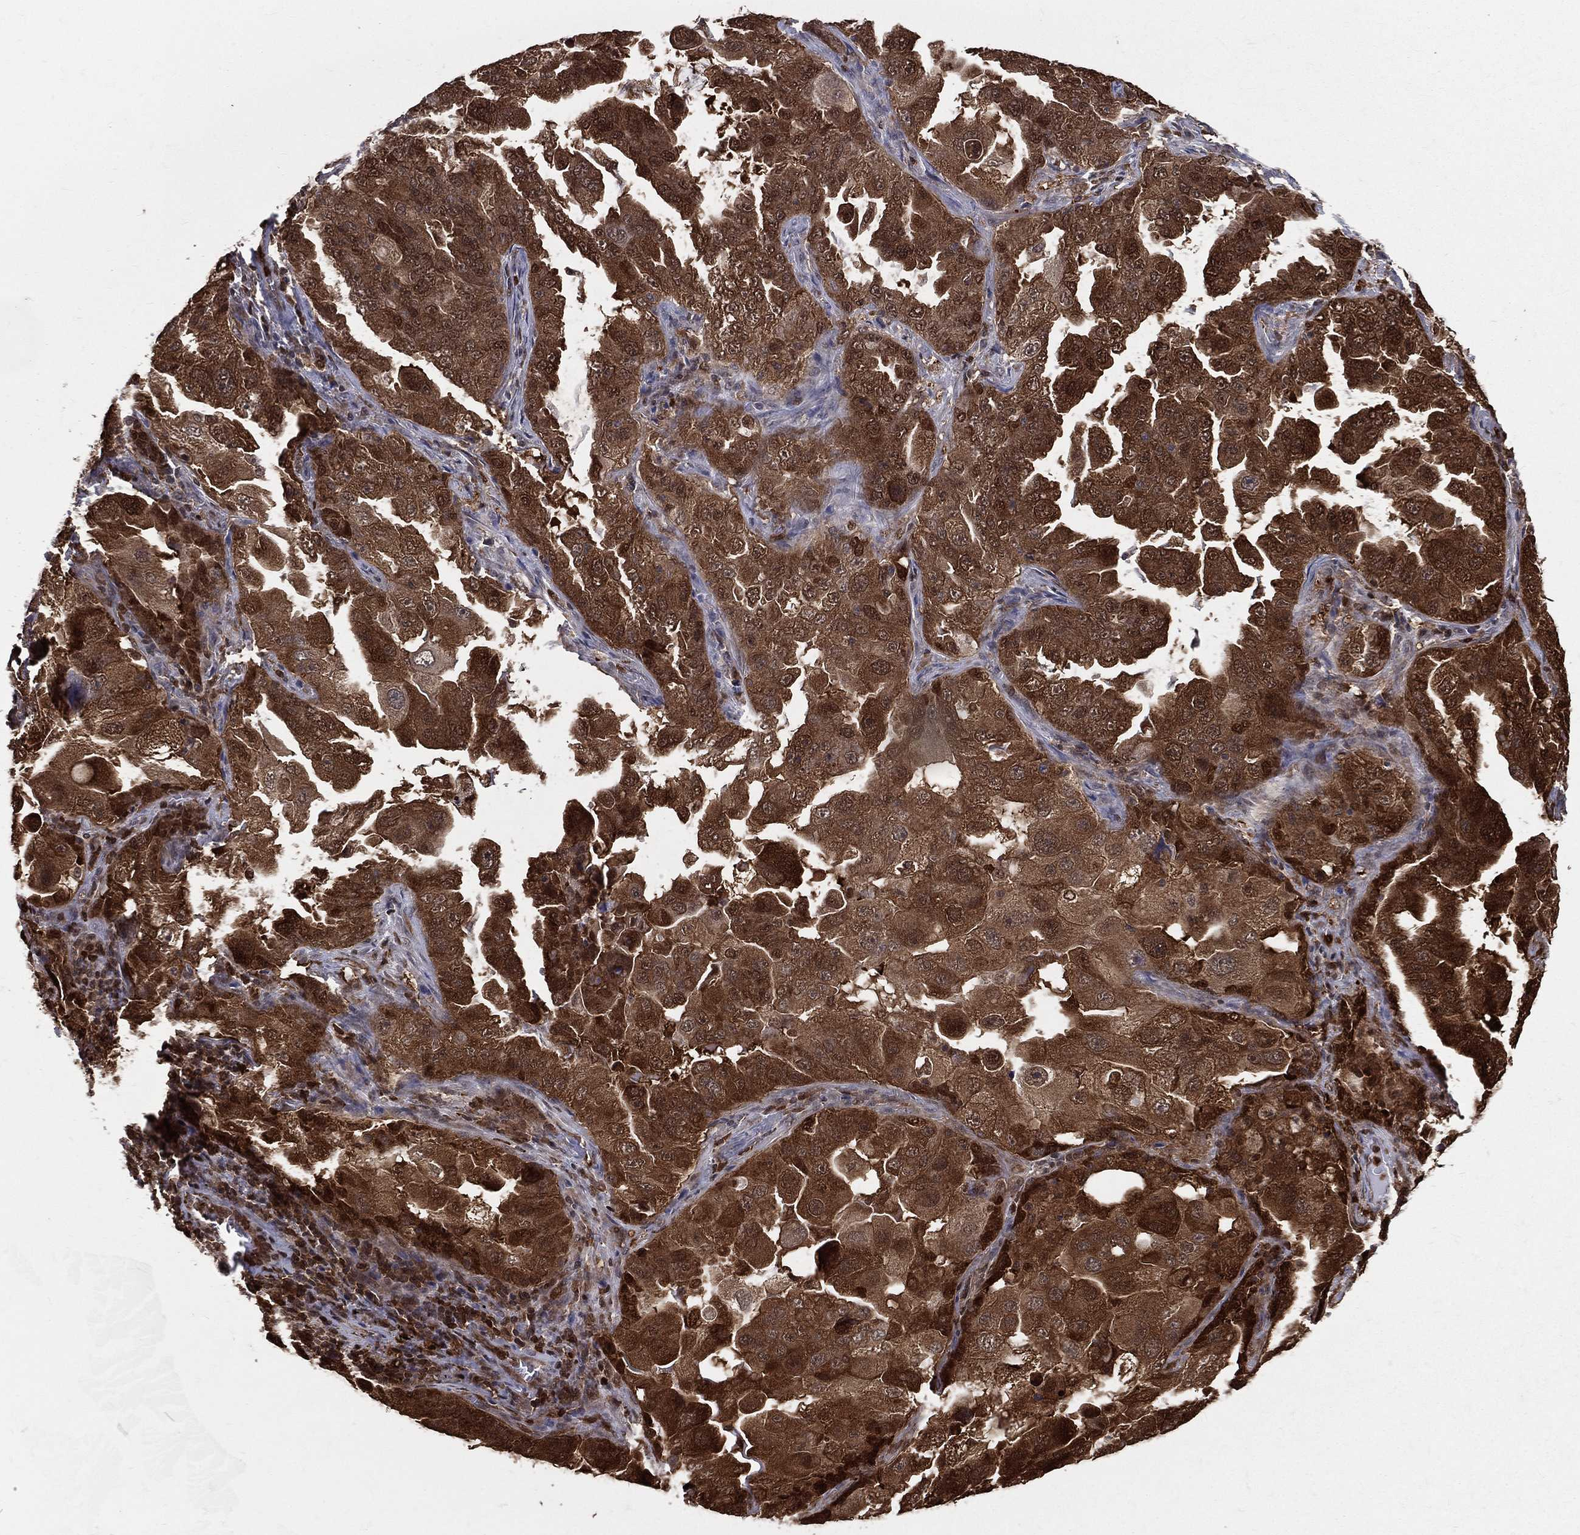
{"staining": {"intensity": "strong", "quantity": ">75%", "location": "cytoplasmic/membranous,nuclear"}, "tissue": "lung cancer", "cell_type": "Tumor cells", "image_type": "cancer", "snomed": [{"axis": "morphology", "description": "Adenocarcinoma, NOS"}, {"axis": "topography", "description": "Lung"}], "caption": "The micrograph exhibits a brown stain indicating the presence of a protein in the cytoplasmic/membranous and nuclear of tumor cells in lung cancer.", "gene": "ENO1", "patient": {"sex": "female", "age": 61}}